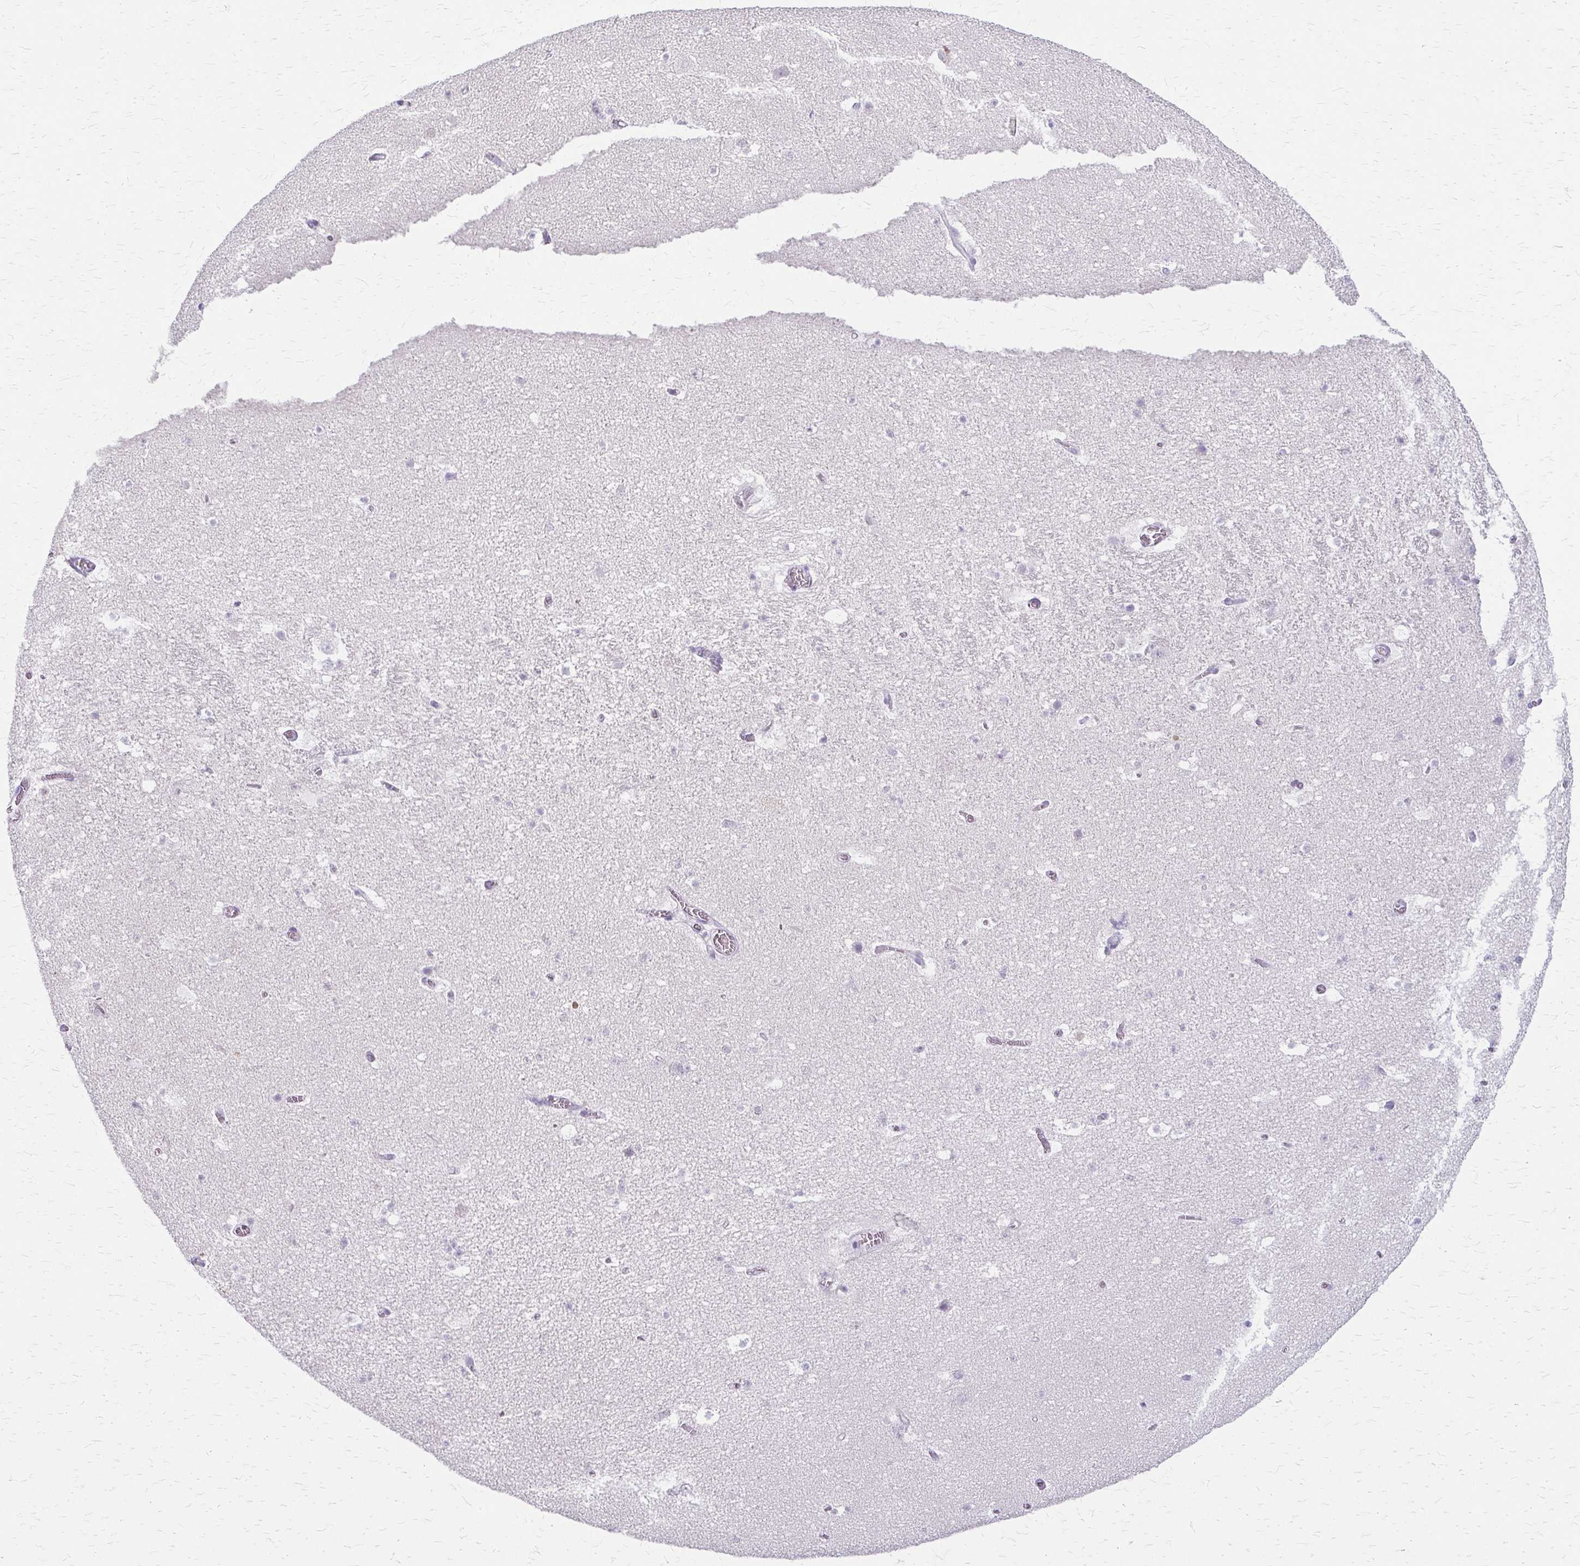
{"staining": {"intensity": "negative", "quantity": "none", "location": "none"}, "tissue": "hippocampus", "cell_type": "Glial cells", "image_type": "normal", "snomed": [{"axis": "morphology", "description": "Normal tissue, NOS"}, {"axis": "topography", "description": "Hippocampus"}], "caption": "IHC histopathology image of normal human hippocampus stained for a protein (brown), which displays no expression in glial cells.", "gene": "ACP5", "patient": {"sex": "female", "age": 42}}